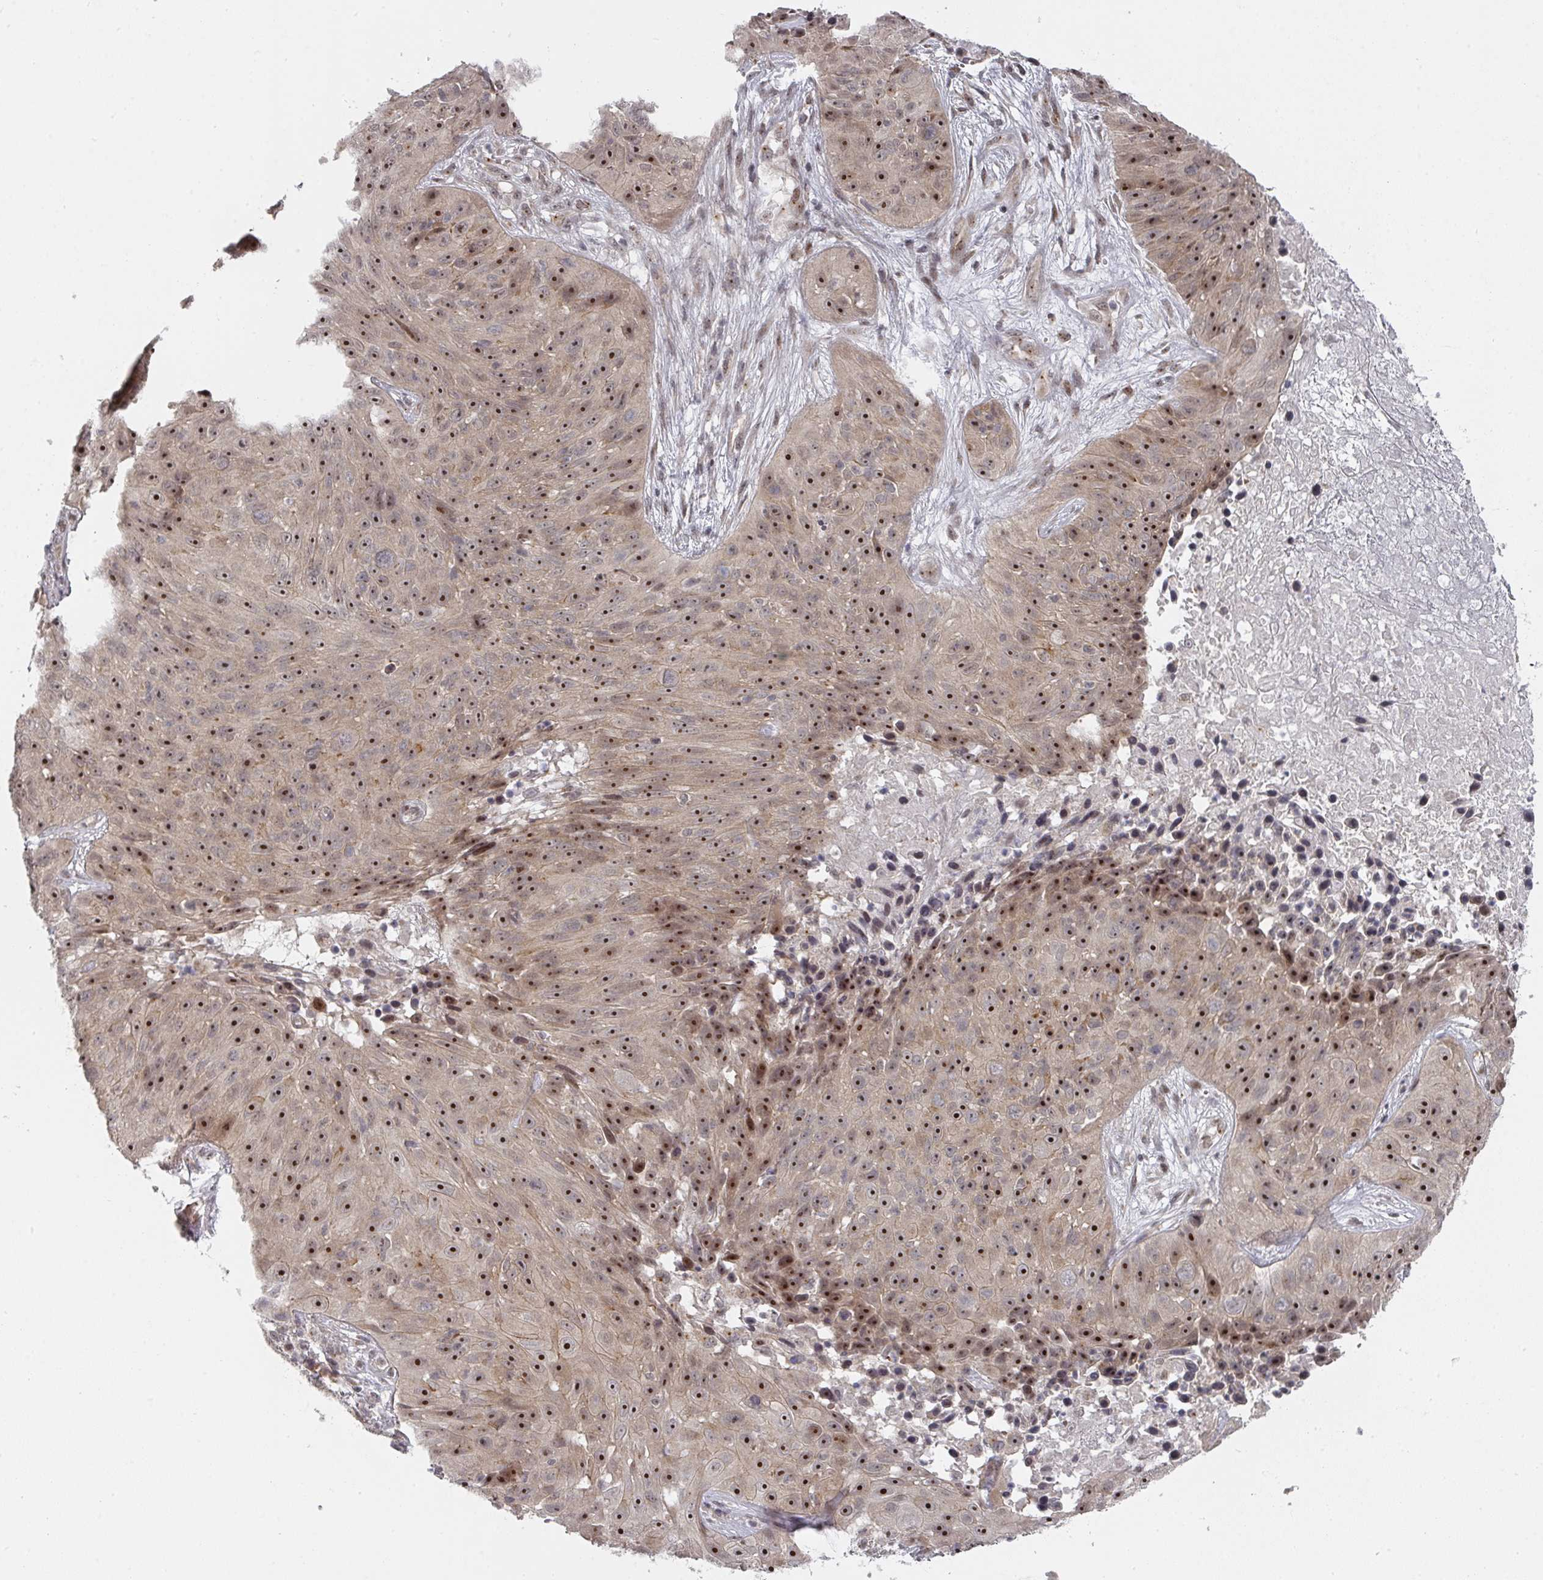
{"staining": {"intensity": "strong", "quantity": ">75%", "location": "nuclear"}, "tissue": "skin cancer", "cell_type": "Tumor cells", "image_type": "cancer", "snomed": [{"axis": "morphology", "description": "Squamous cell carcinoma, NOS"}, {"axis": "topography", "description": "Skin"}], "caption": "Human skin squamous cell carcinoma stained for a protein (brown) exhibits strong nuclear positive expression in about >75% of tumor cells.", "gene": "KIF1C", "patient": {"sex": "female", "age": 87}}